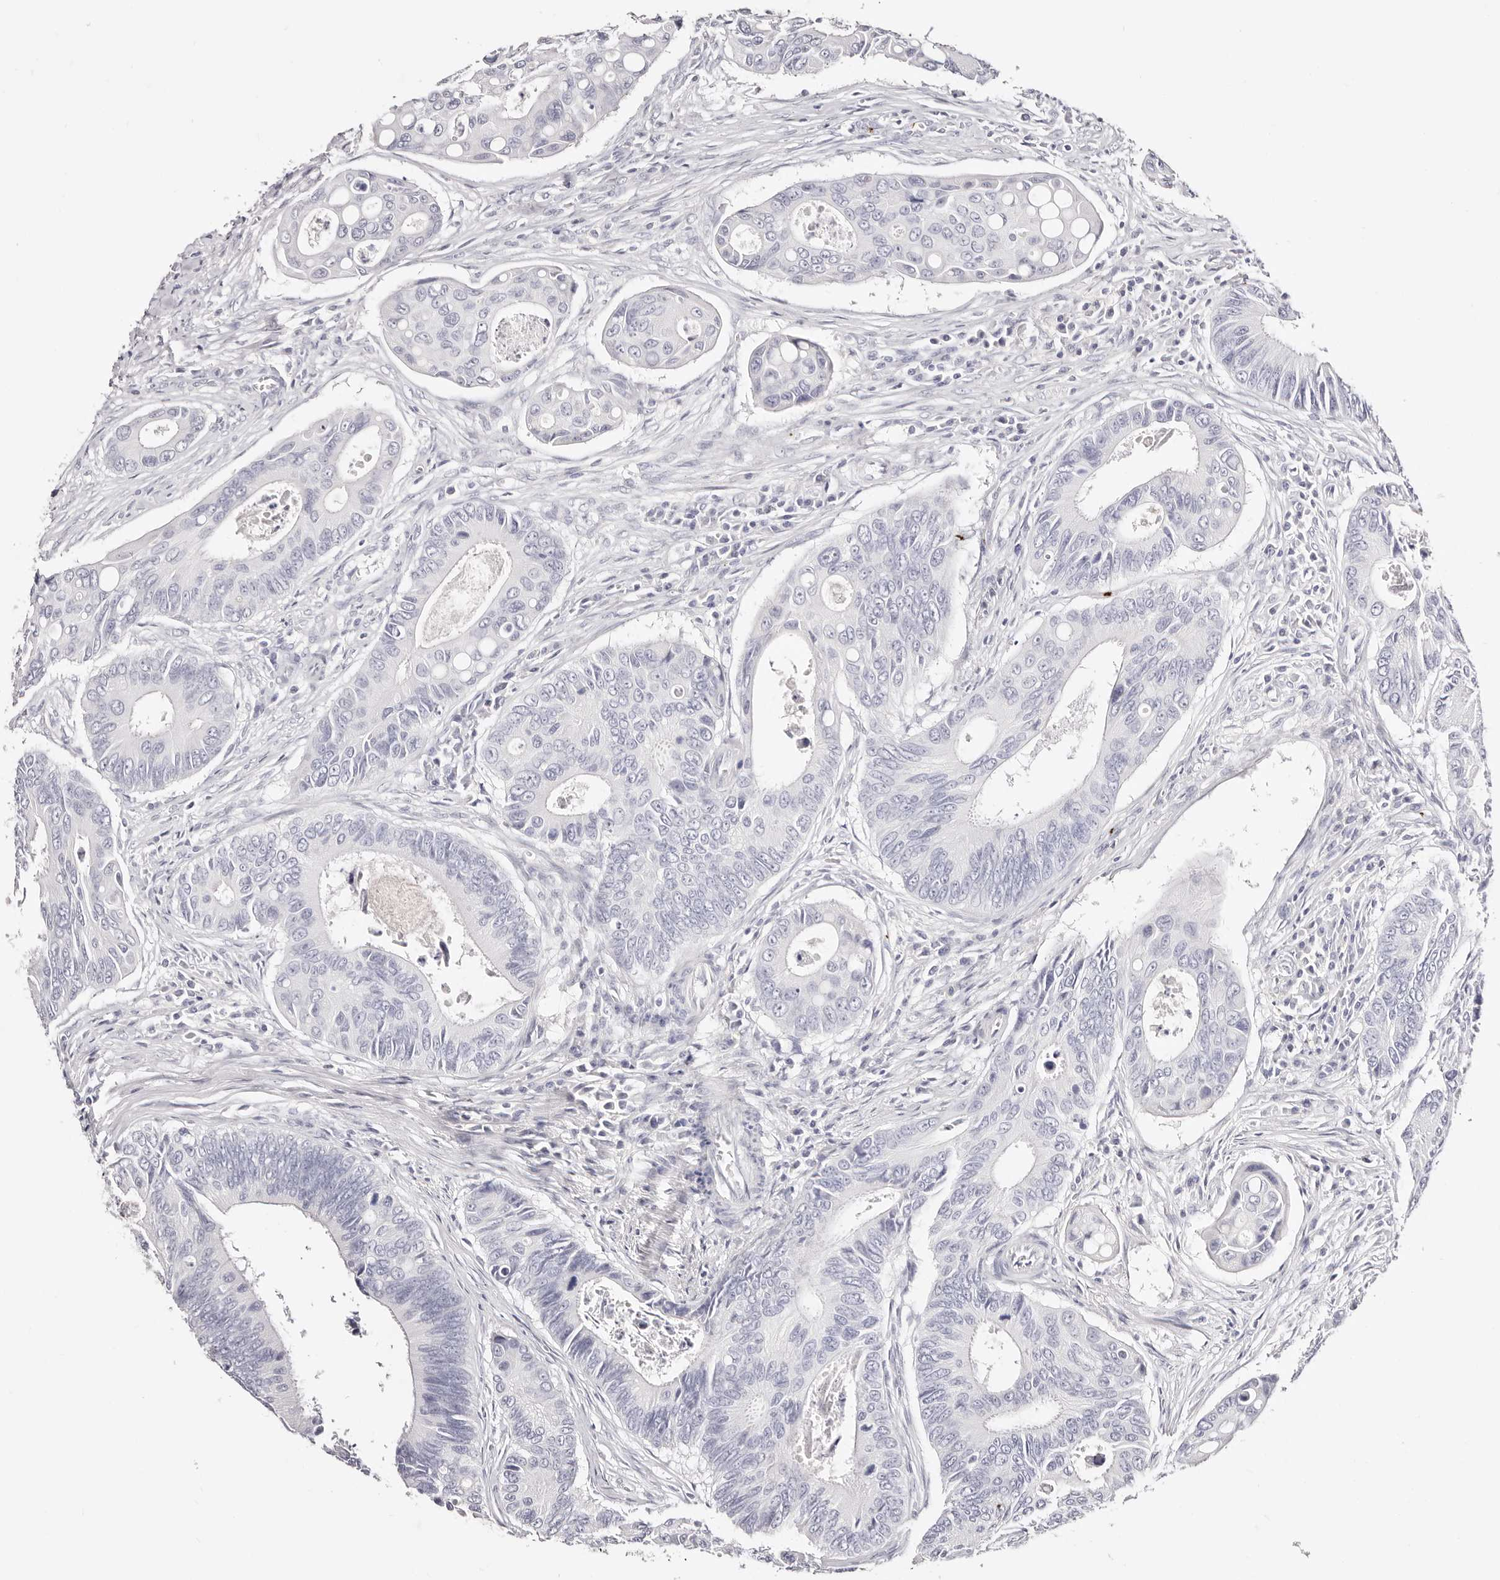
{"staining": {"intensity": "negative", "quantity": "none", "location": "none"}, "tissue": "colorectal cancer", "cell_type": "Tumor cells", "image_type": "cancer", "snomed": [{"axis": "morphology", "description": "Inflammation, NOS"}, {"axis": "morphology", "description": "Adenocarcinoma, NOS"}, {"axis": "topography", "description": "Colon"}], "caption": "Immunohistochemical staining of colorectal cancer shows no significant staining in tumor cells.", "gene": "PF4", "patient": {"sex": "male", "age": 72}}